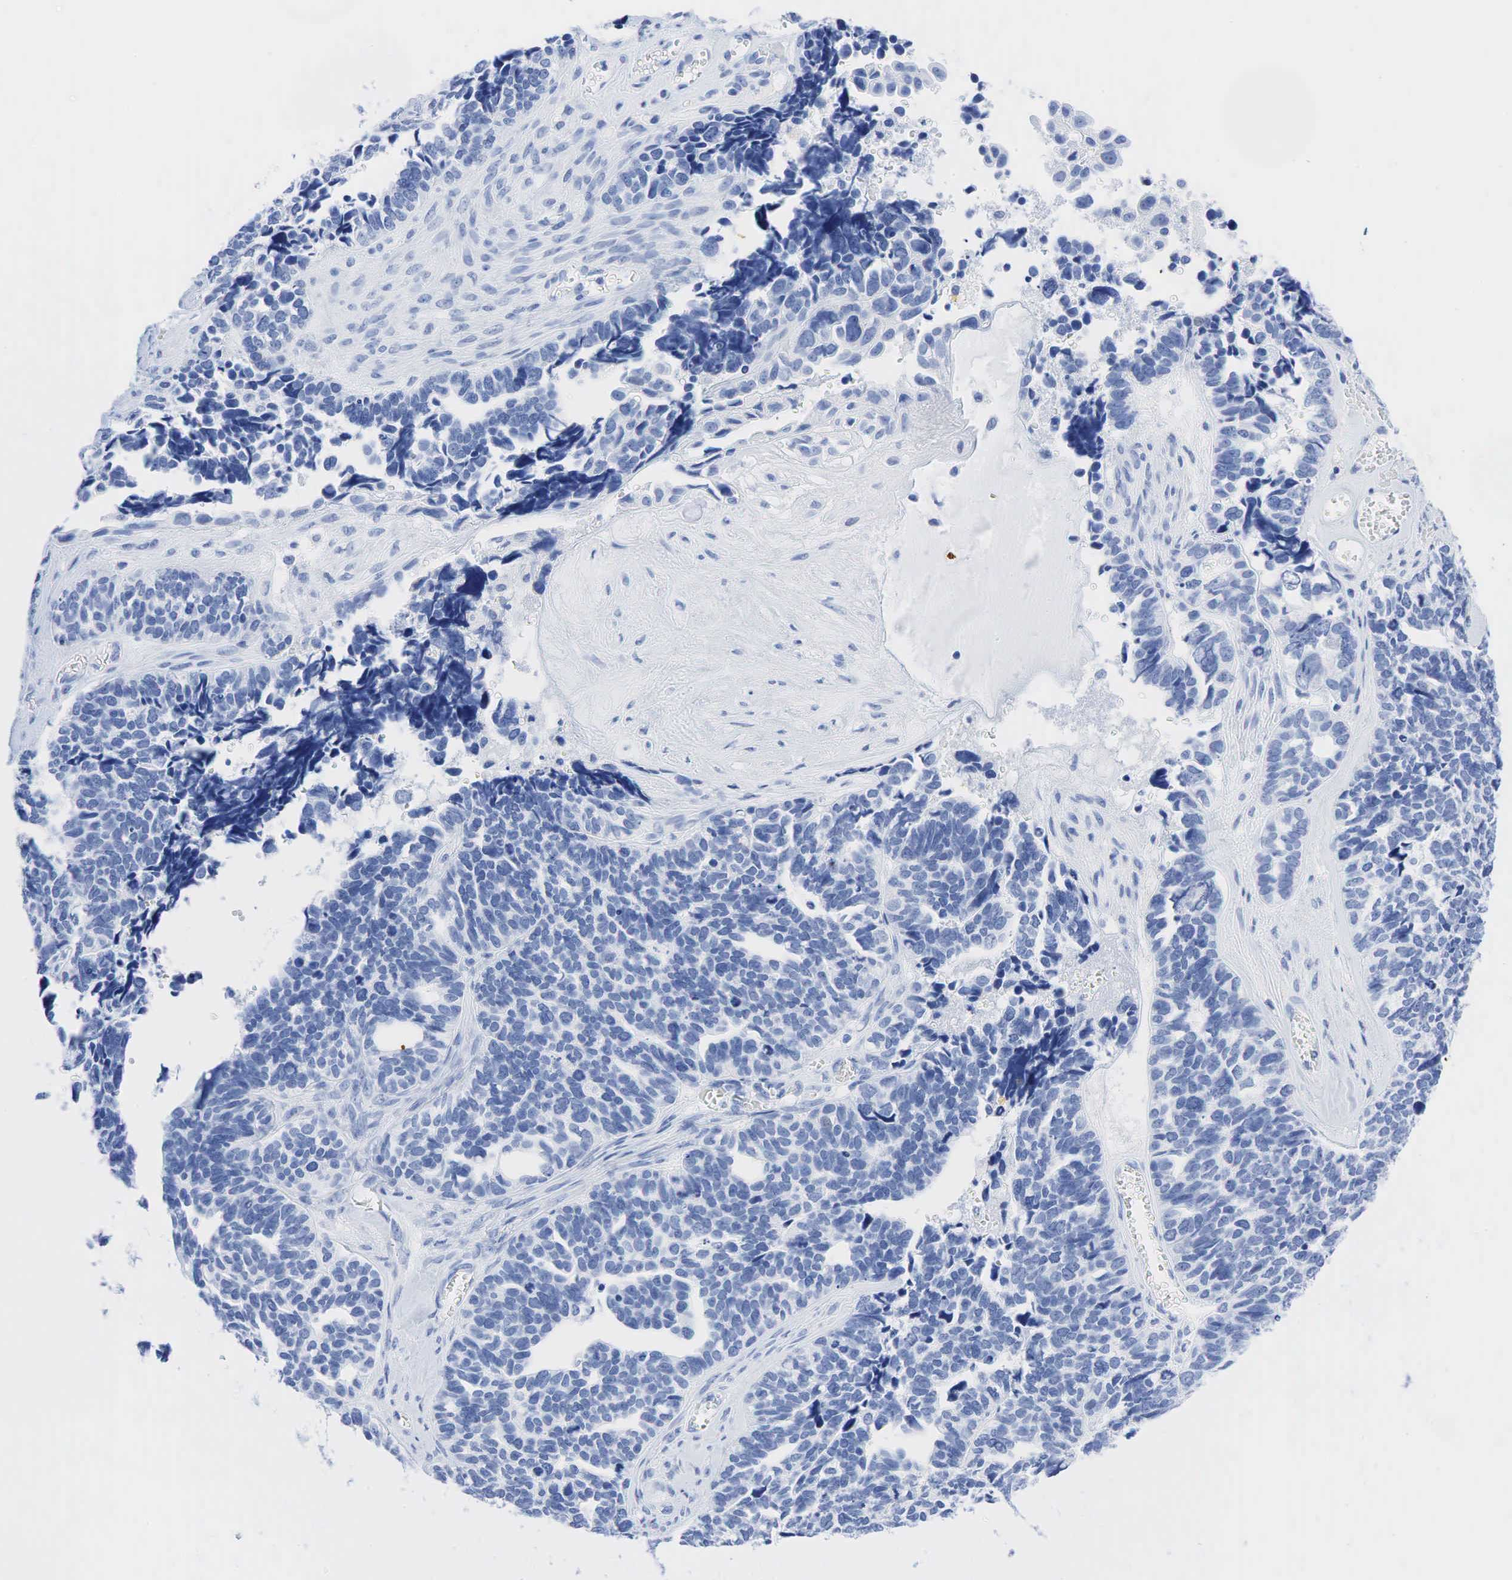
{"staining": {"intensity": "negative", "quantity": "none", "location": "none"}, "tissue": "ovarian cancer", "cell_type": "Tumor cells", "image_type": "cancer", "snomed": [{"axis": "morphology", "description": "Cystadenocarcinoma, serous, NOS"}, {"axis": "topography", "description": "Ovary"}], "caption": "Tumor cells are negative for protein expression in human ovarian cancer (serous cystadenocarcinoma).", "gene": "INHA", "patient": {"sex": "female", "age": 77}}